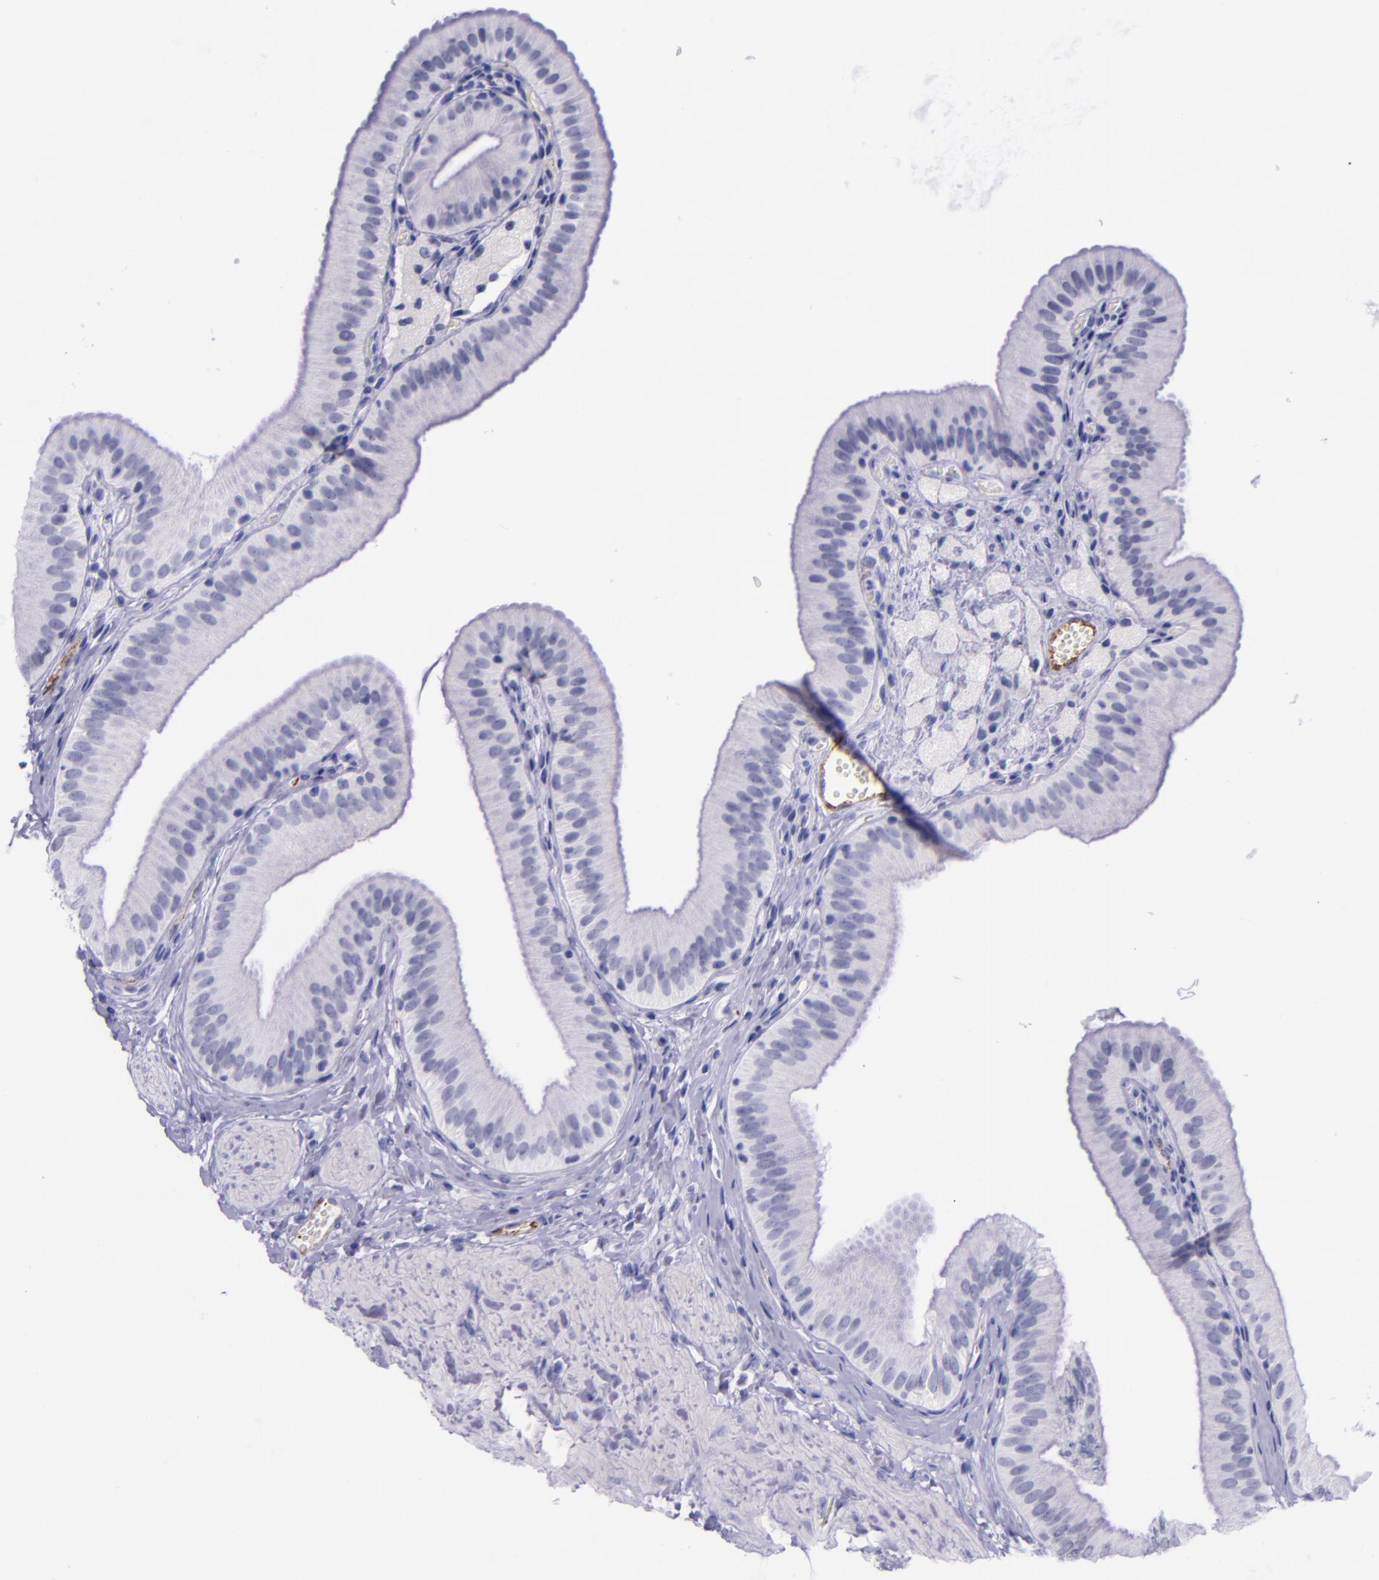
{"staining": {"intensity": "negative", "quantity": "none", "location": "none"}, "tissue": "gallbladder", "cell_type": "Glandular cells", "image_type": "normal", "snomed": [{"axis": "morphology", "description": "Normal tissue, NOS"}, {"axis": "topography", "description": "Gallbladder"}], "caption": "The photomicrograph shows no significant expression in glandular cells of gallbladder.", "gene": "SELE", "patient": {"sex": "female", "age": 24}}